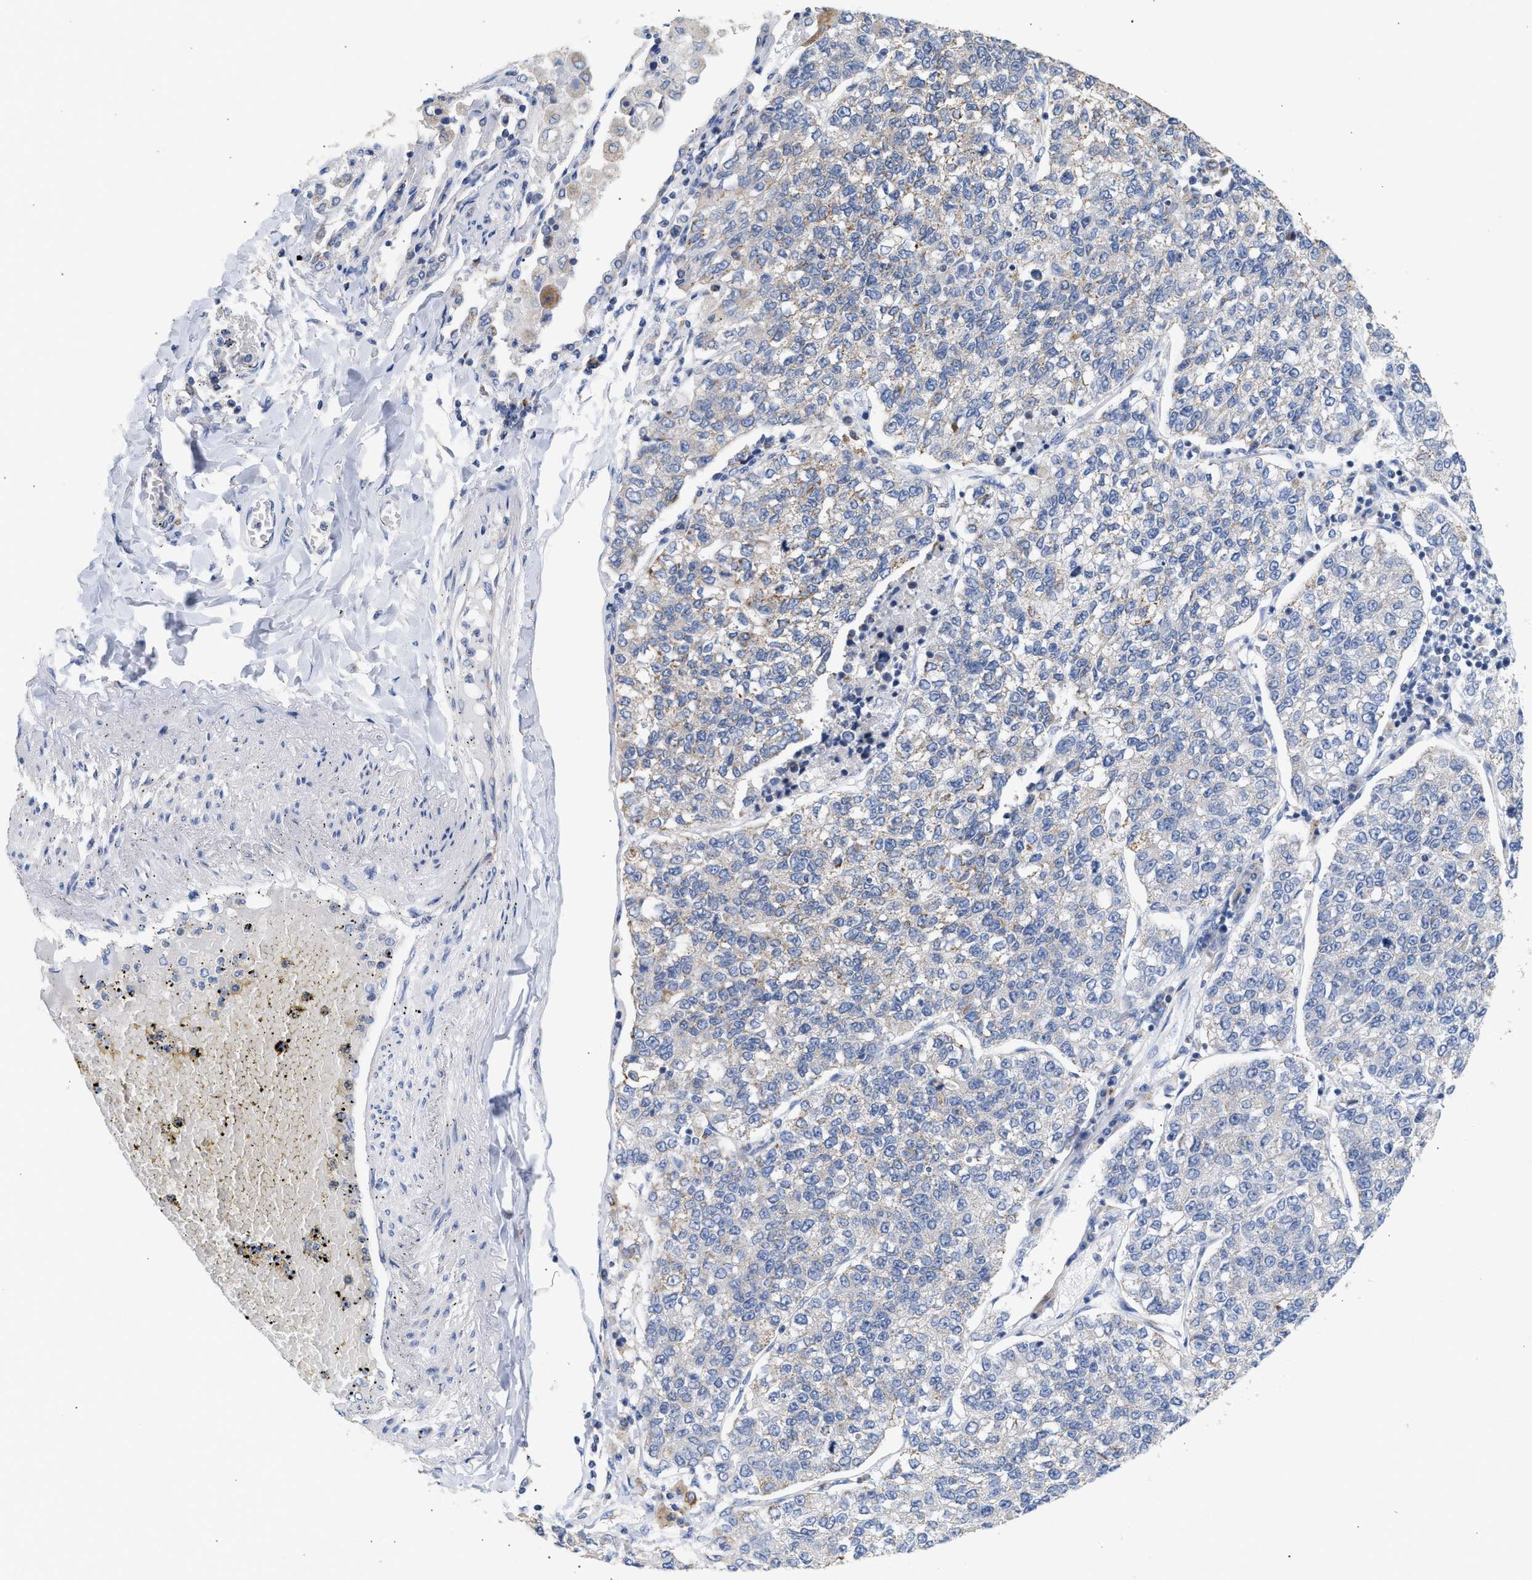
{"staining": {"intensity": "weak", "quantity": "<25%", "location": "cytoplasmic/membranous"}, "tissue": "lung cancer", "cell_type": "Tumor cells", "image_type": "cancer", "snomed": [{"axis": "morphology", "description": "Adenocarcinoma, NOS"}, {"axis": "topography", "description": "Lung"}], "caption": "A photomicrograph of human adenocarcinoma (lung) is negative for staining in tumor cells. The staining was performed using DAB (3,3'-diaminobenzidine) to visualize the protein expression in brown, while the nuclei were stained in blue with hematoxylin (Magnification: 20x).", "gene": "ACOT13", "patient": {"sex": "male", "age": 49}}